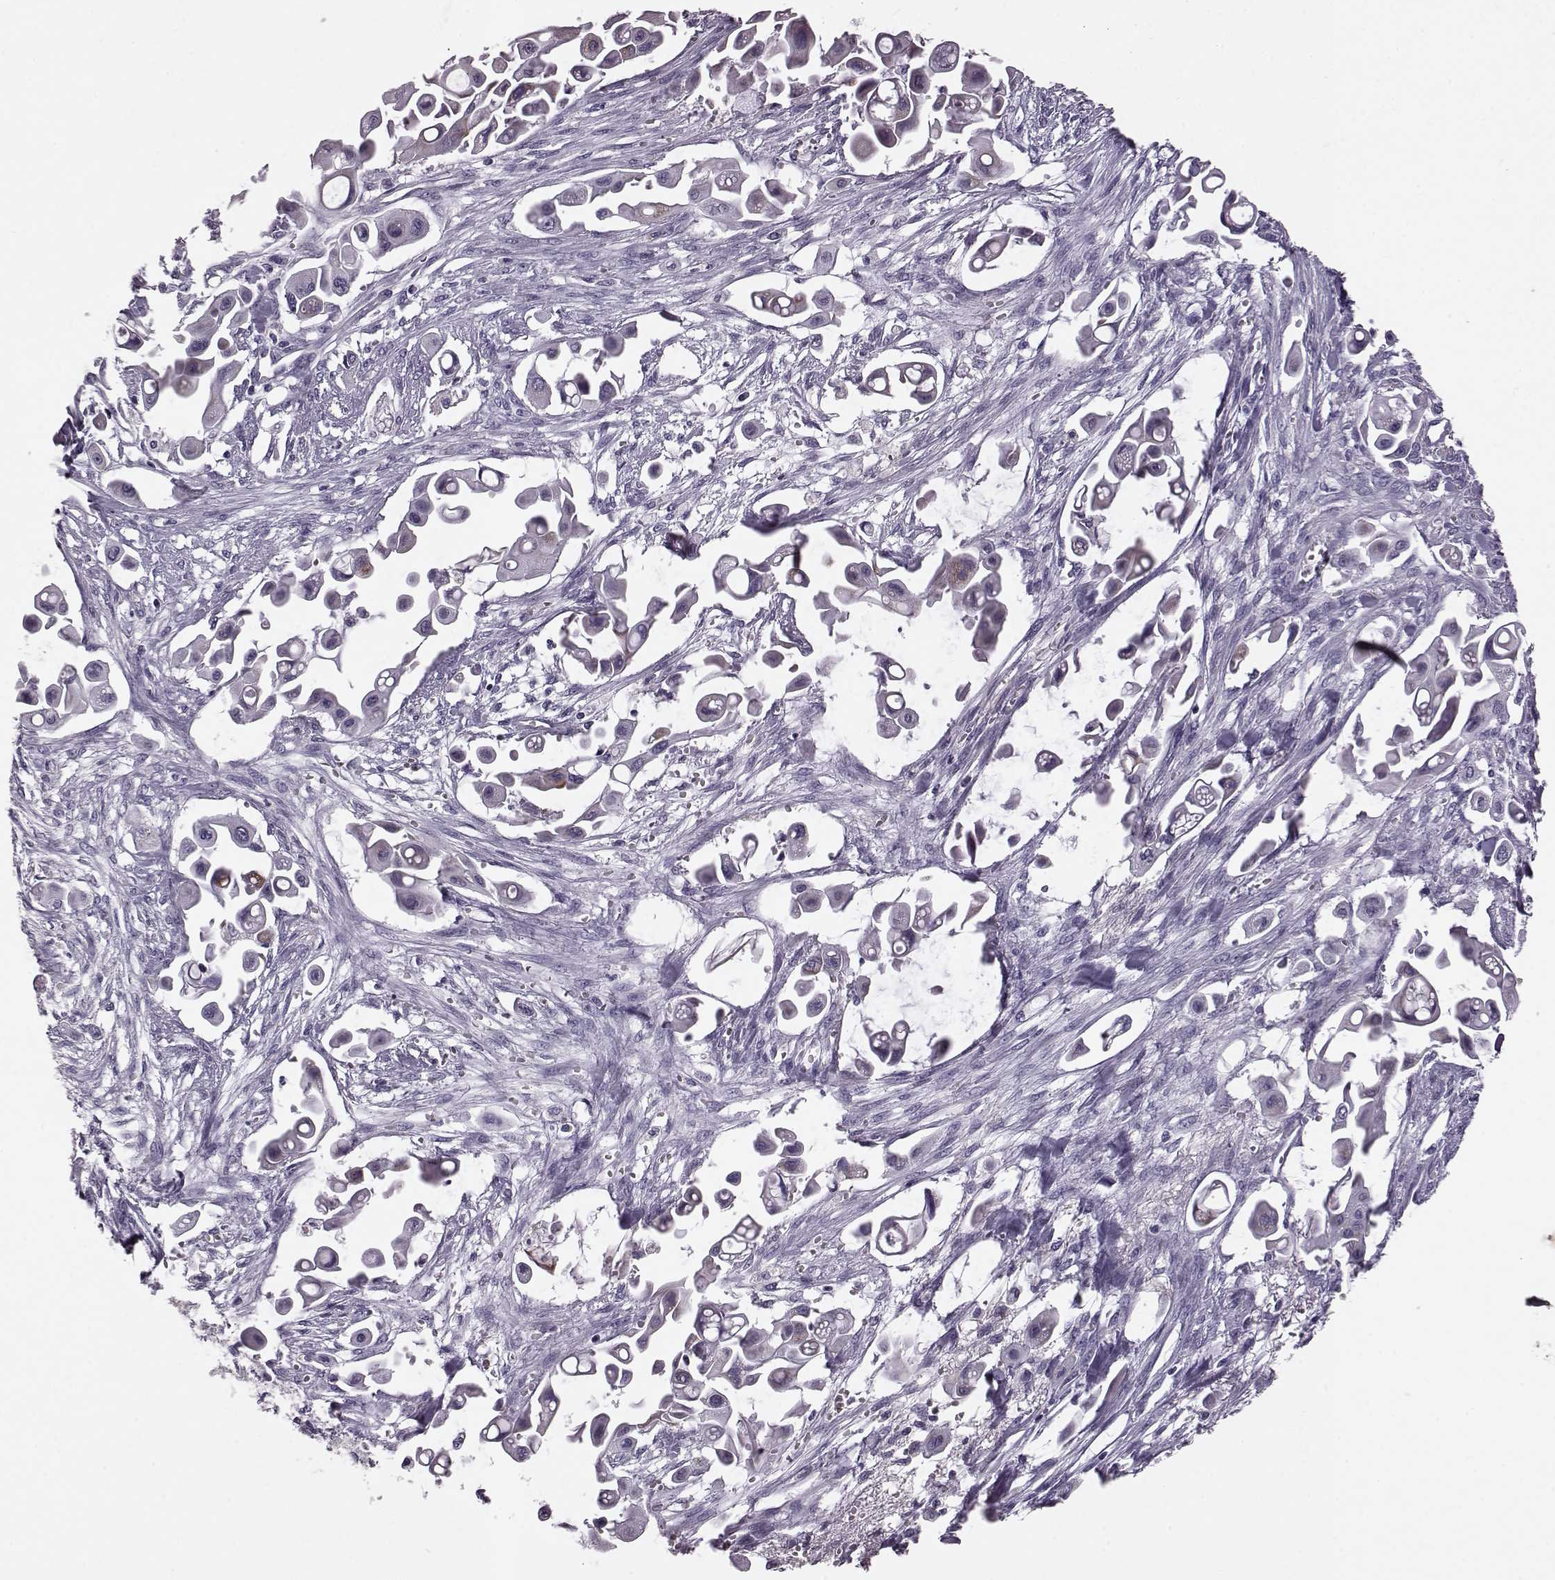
{"staining": {"intensity": "moderate", "quantity": "<25%", "location": "cytoplasmic/membranous"}, "tissue": "pancreatic cancer", "cell_type": "Tumor cells", "image_type": "cancer", "snomed": [{"axis": "morphology", "description": "Adenocarcinoma, NOS"}, {"axis": "topography", "description": "Pancreas"}], "caption": "Immunohistochemical staining of human adenocarcinoma (pancreatic) exhibits low levels of moderate cytoplasmic/membranous protein positivity in approximately <25% of tumor cells. Nuclei are stained in blue.", "gene": "RIMS2", "patient": {"sex": "male", "age": 50}}